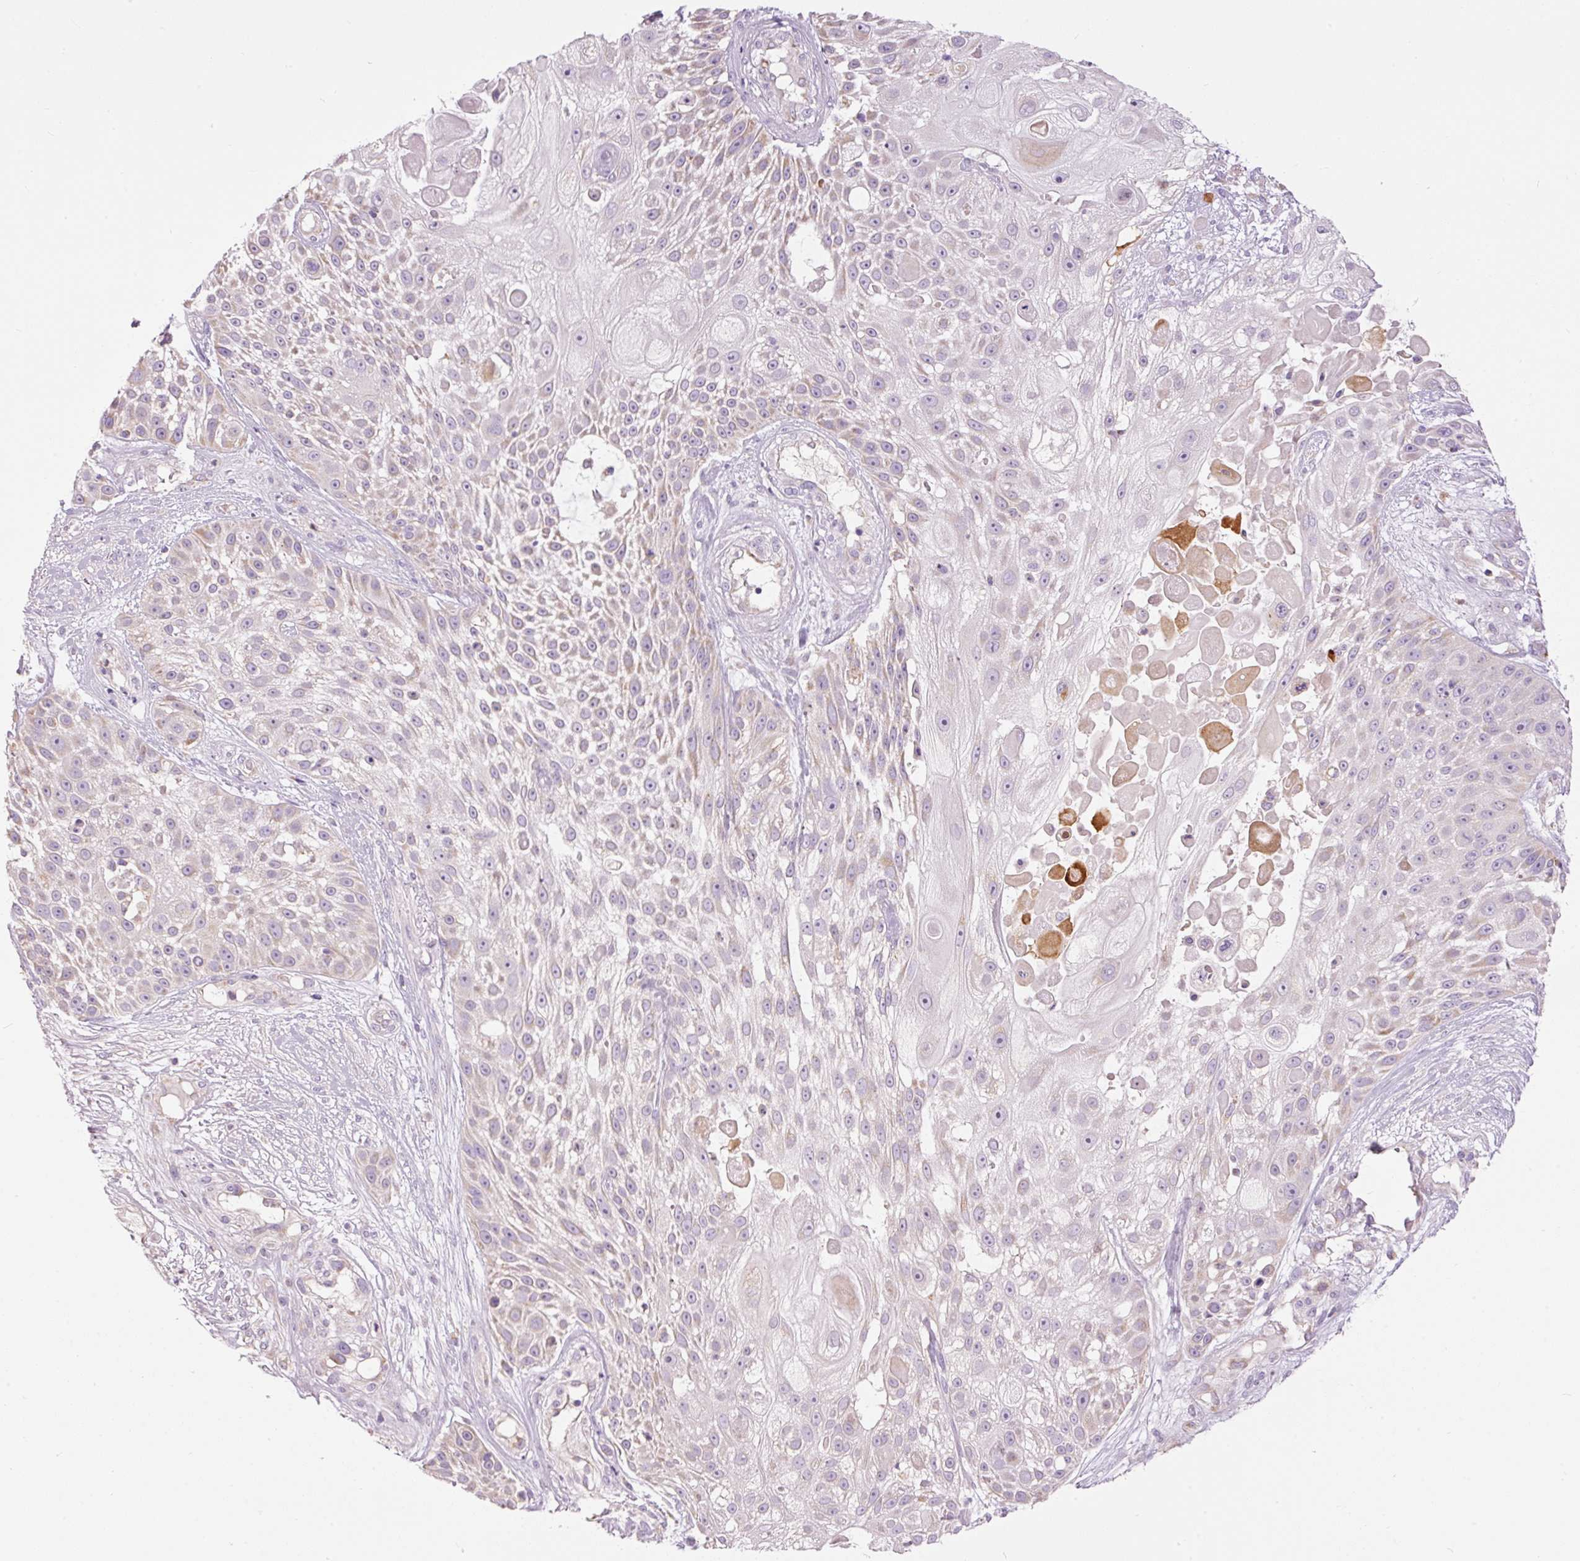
{"staining": {"intensity": "weak", "quantity": "<25%", "location": "cytoplasmic/membranous"}, "tissue": "skin cancer", "cell_type": "Tumor cells", "image_type": "cancer", "snomed": [{"axis": "morphology", "description": "Squamous cell carcinoma, NOS"}, {"axis": "topography", "description": "Skin"}], "caption": "This photomicrograph is of skin cancer (squamous cell carcinoma) stained with immunohistochemistry (IHC) to label a protein in brown with the nuclei are counter-stained blue. There is no staining in tumor cells. Brightfield microscopy of immunohistochemistry (IHC) stained with DAB (3,3'-diaminobenzidine) (brown) and hematoxylin (blue), captured at high magnification.", "gene": "PNPLA5", "patient": {"sex": "female", "age": 86}}